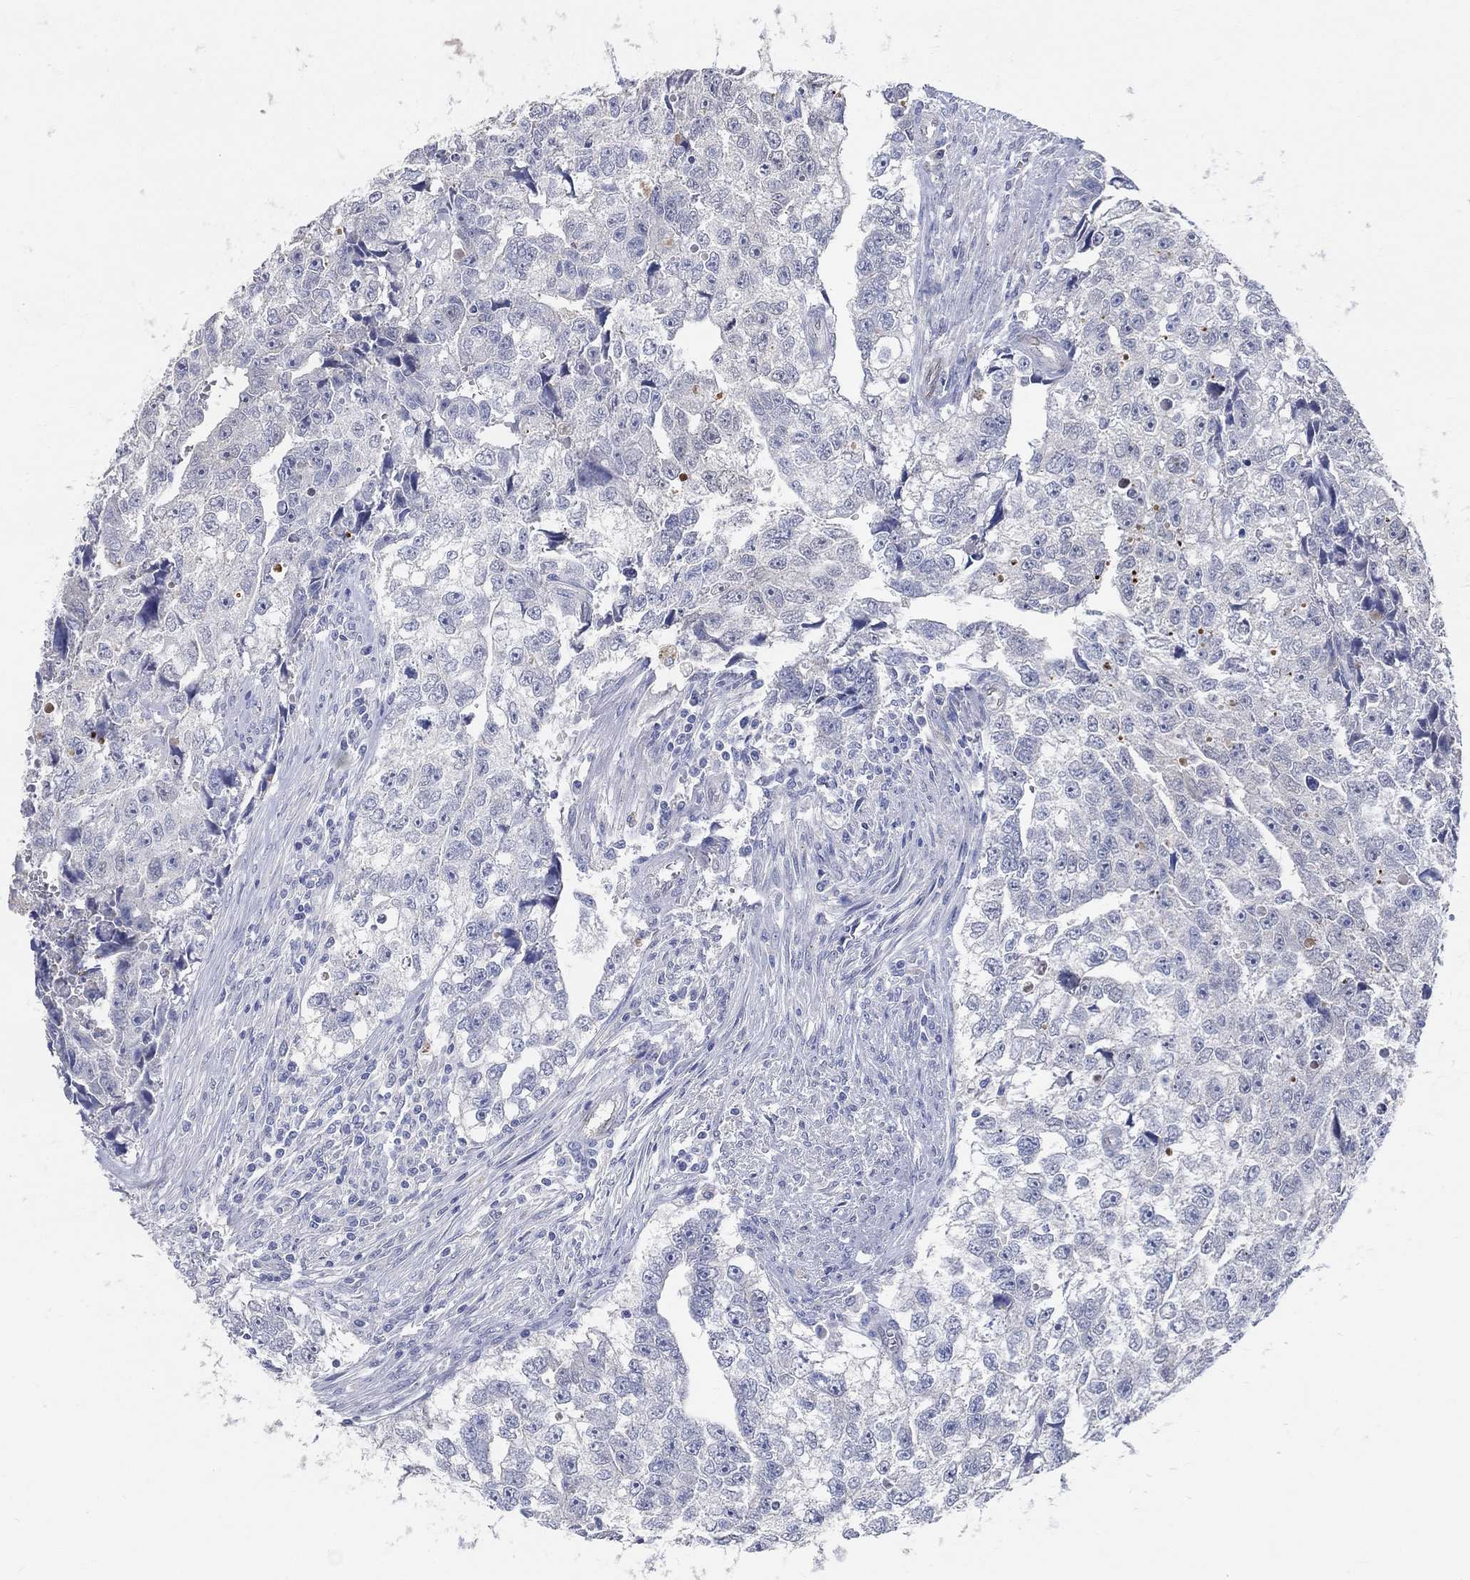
{"staining": {"intensity": "negative", "quantity": "none", "location": "none"}, "tissue": "testis cancer", "cell_type": "Tumor cells", "image_type": "cancer", "snomed": [{"axis": "morphology", "description": "Carcinoma, Embryonal, NOS"}, {"axis": "morphology", "description": "Teratoma, malignant, NOS"}, {"axis": "topography", "description": "Testis"}], "caption": "This is an IHC micrograph of embryonal carcinoma (testis). There is no positivity in tumor cells.", "gene": "FGF2", "patient": {"sex": "male", "age": 44}}